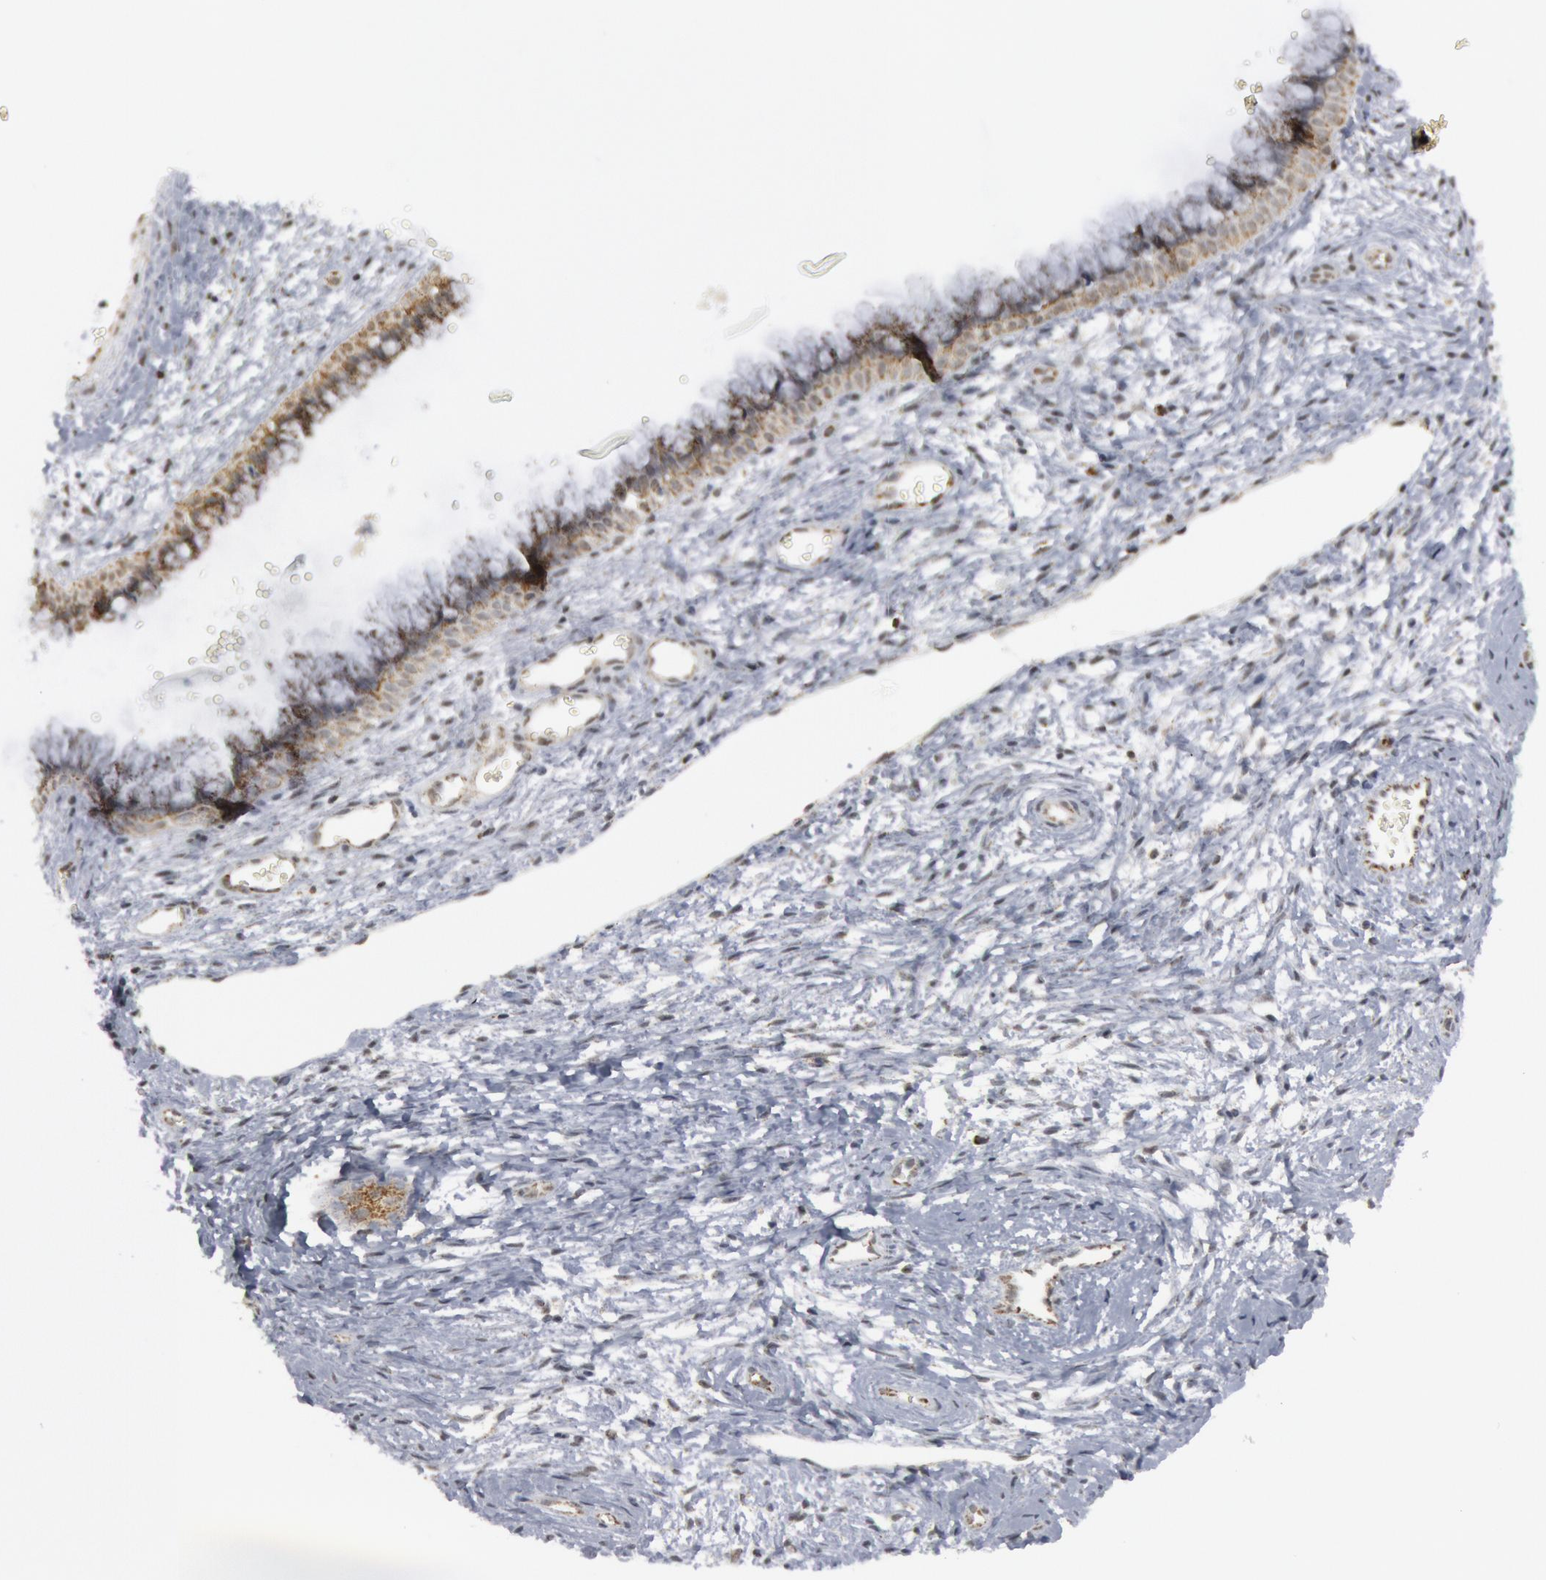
{"staining": {"intensity": "moderate", "quantity": ">75%", "location": "cytoplasmic/membranous"}, "tissue": "cervix", "cell_type": "Glandular cells", "image_type": "normal", "snomed": [{"axis": "morphology", "description": "Normal tissue, NOS"}, {"axis": "topography", "description": "Cervix"}], "caption": "Immunohistochemistry (IHC) staining of unremarkable cervix, which shows medium levels of moderate cytoplasmic/membranous staining in approximately >75% of glandular cells indicating moderate cytoplasmic/membranous protein expression. The staining was performed using DAB (brown) for protein detection and nuclei were counterstained in hematoxylin (blue).", "gene": "CASP9", "patient": {"sex": "female", "age": 39}}